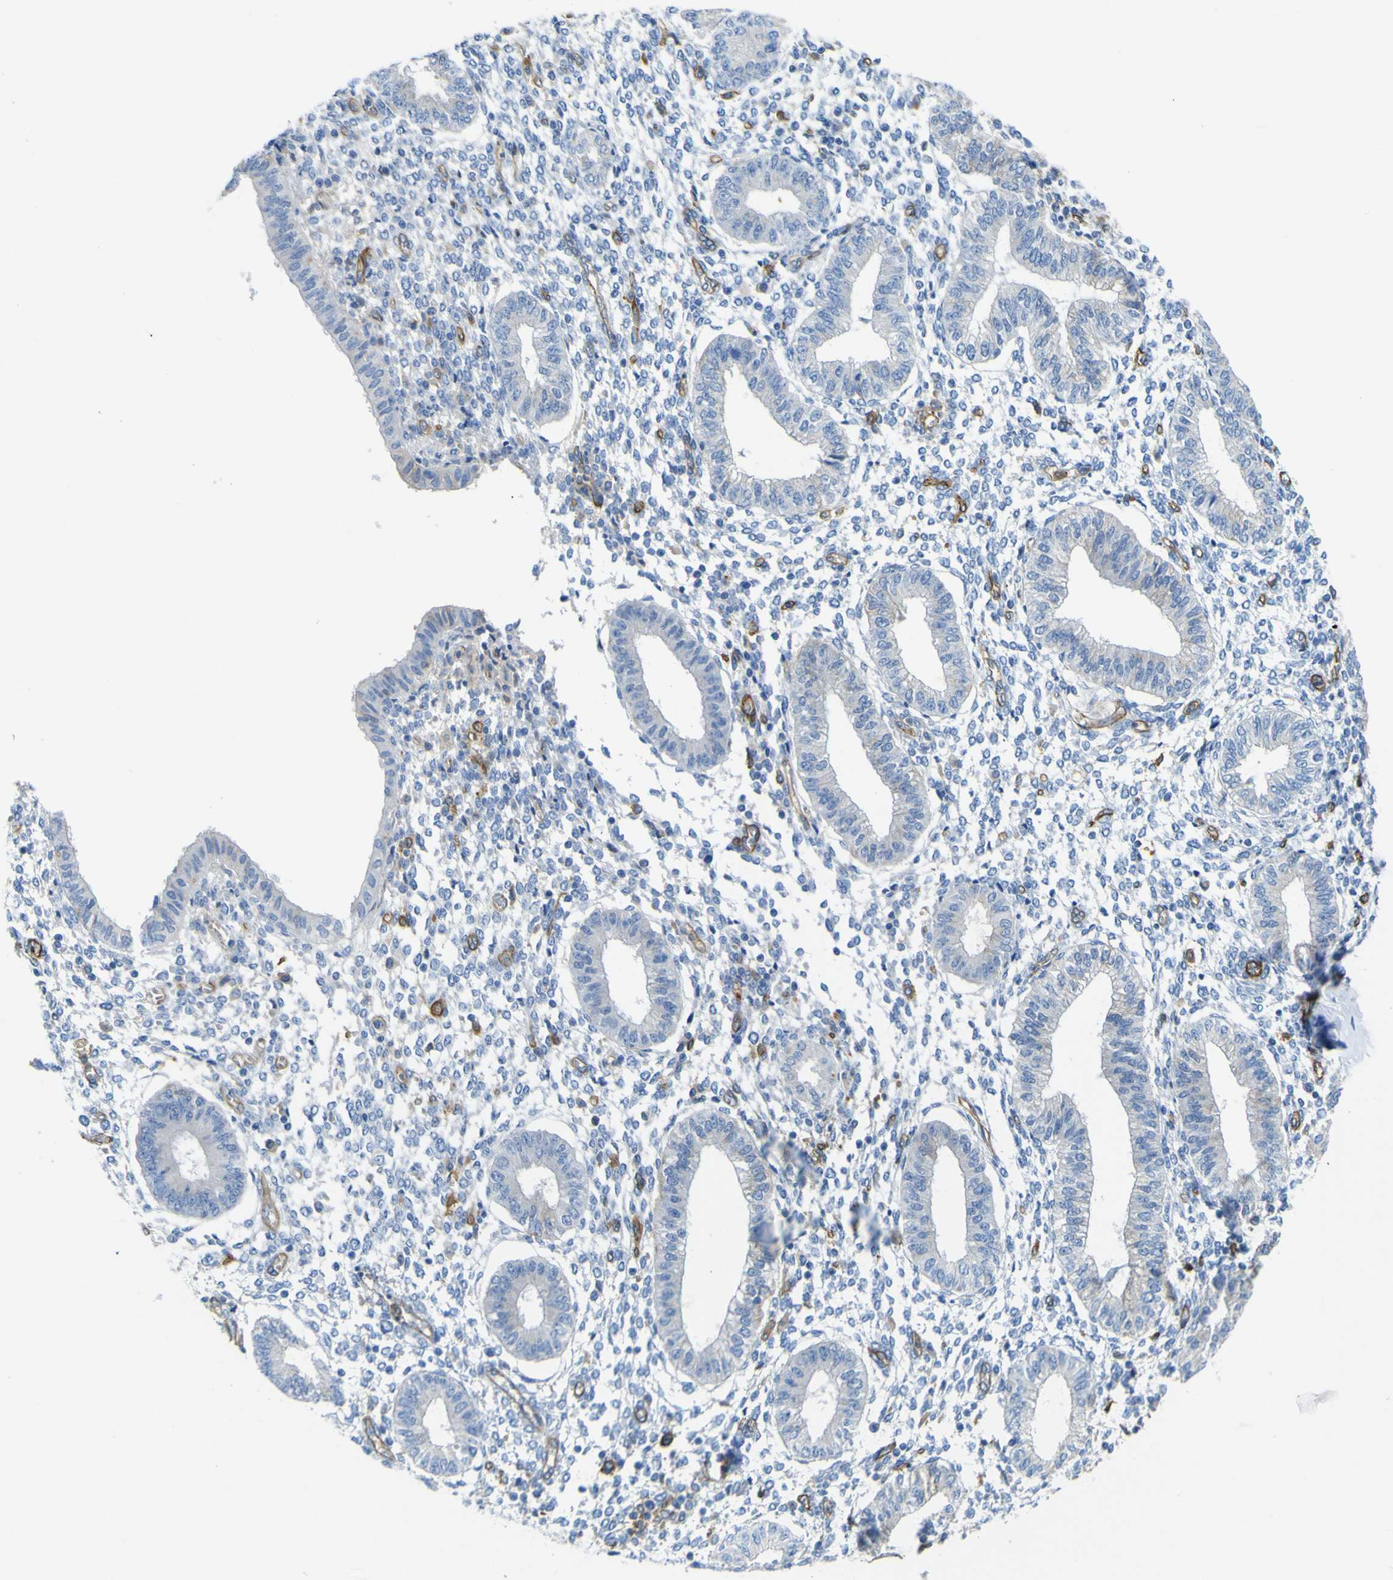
{"staining": {"intensity": "negative", "quantity": "none", "location": "none"}, "tissue": "endometrium", "cell_type": "Cells in endometrial stroma", "image_type": "normal", "snomed": [{"axis": "morphology", "description": "Normal tissue, NOS"}, {"axis": "topography", "description": "Endometrium"}], "caption": "This image is of unremarkable endometrium stained with immunohistochemistry (IHC) to label a protein in brown with the nuclei are counter-stained blue. There is no positivity in cells in endometrial stroma. Brightfield microscopy of immunohistochemistry (IHC) stained with DAB (3,3'-diaminobenzidine) (brown) and hematoxylin (blue), captured at high magnification.", "gene": "CD93", "patient": {"sex": "female", "age": 50}}